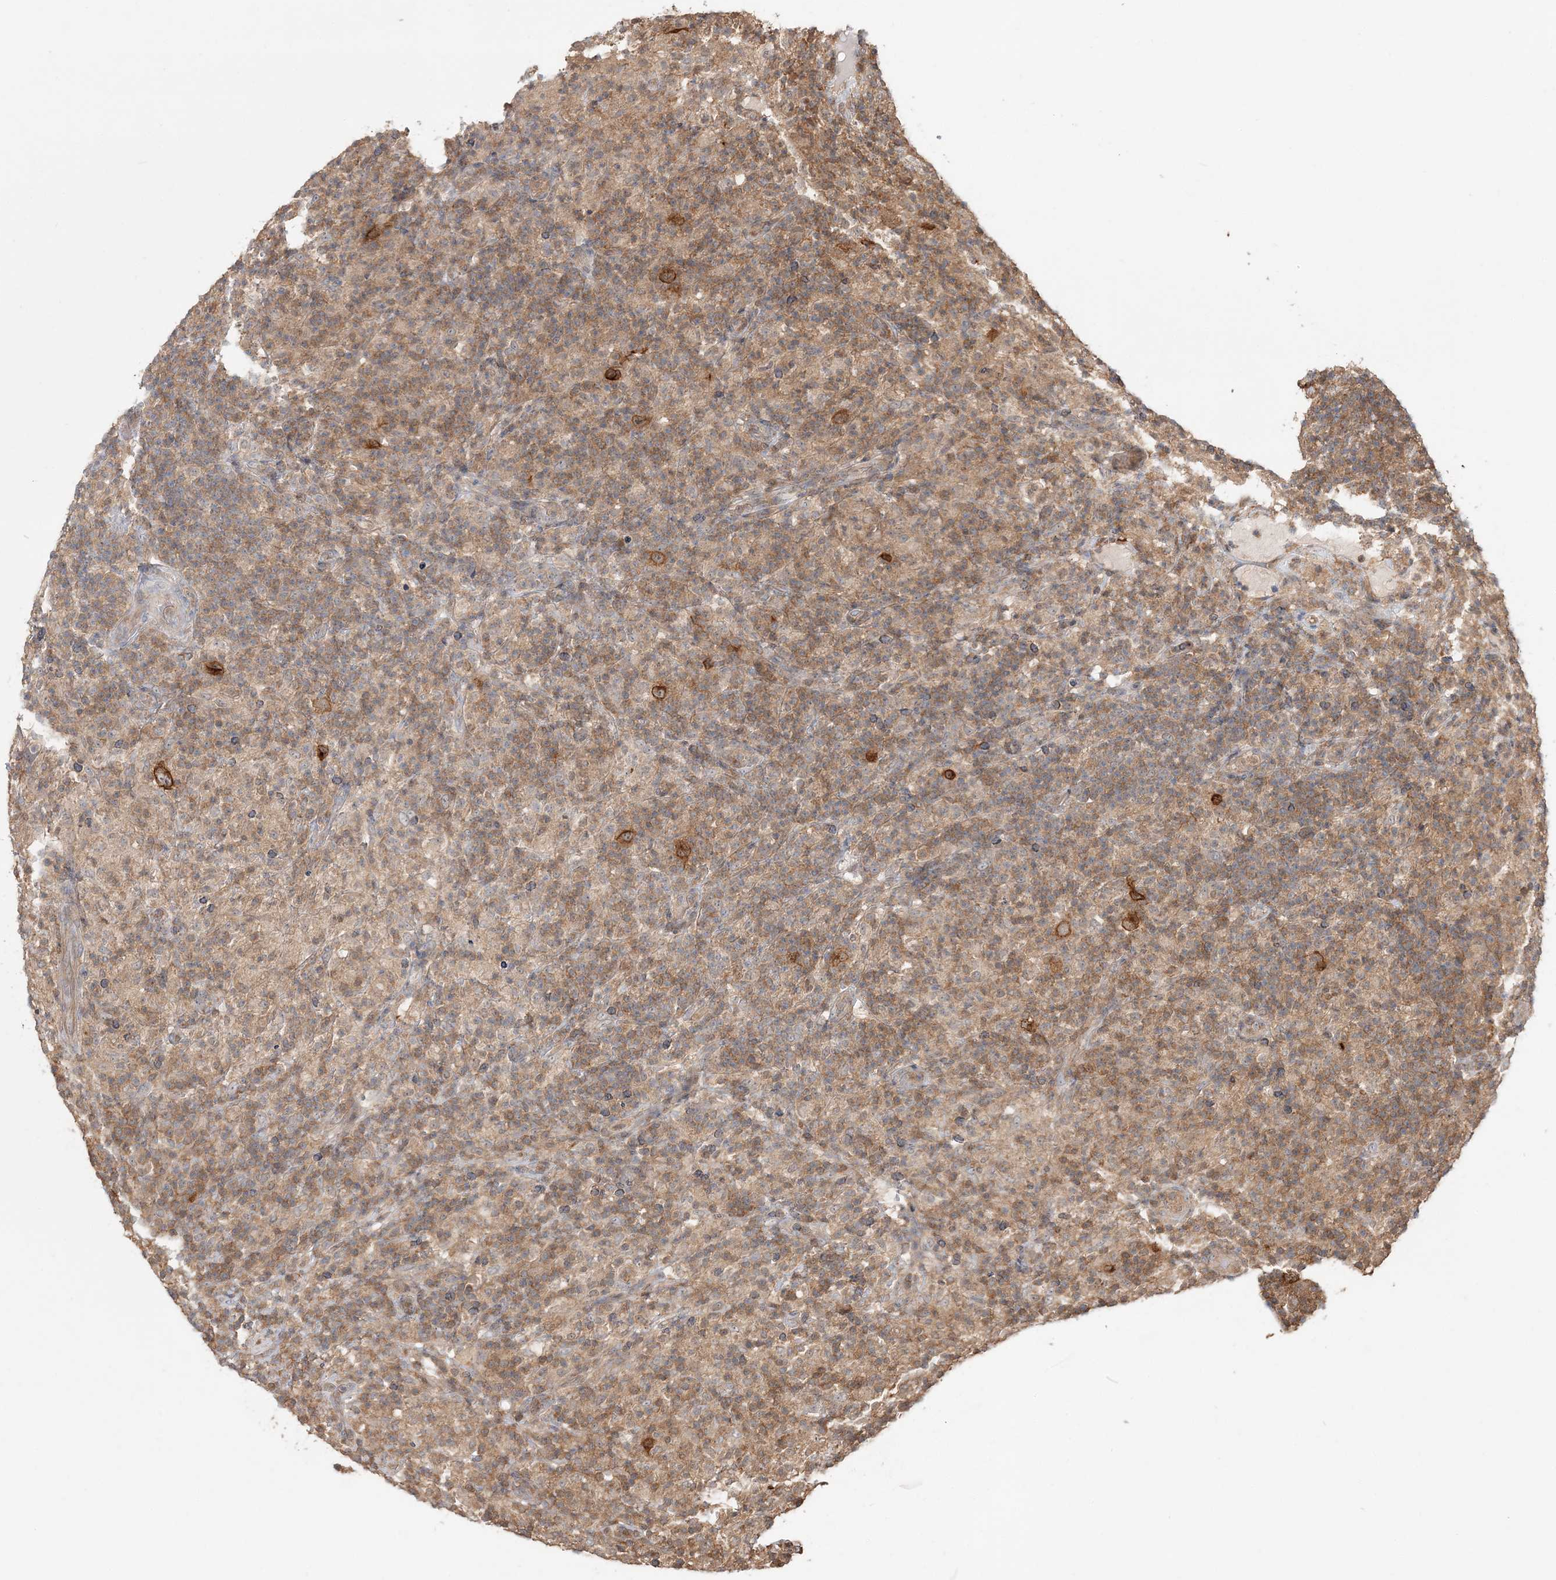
{"staining": {"intensity": "moderate", "quantity": ">75%", "location": "cytoplasmic/membranous"}, "tissue": "lymphoma", "cell_type": "Tumor cells", "image_type": "cancer", "snomed": [{"axis": "morphology", "description": "Hodgkin's disease, NOS"}, {"axis": "topography", "description": "Lymph node"}], "caption": "Immunohistochemical staining of lymphoma demonstrates medium levels of moderate cytoplasmic/membranous protein expression in about >75% of tumor cells.", "gene": "CAB39", "patient": {"sex": "male", "age": 70}}